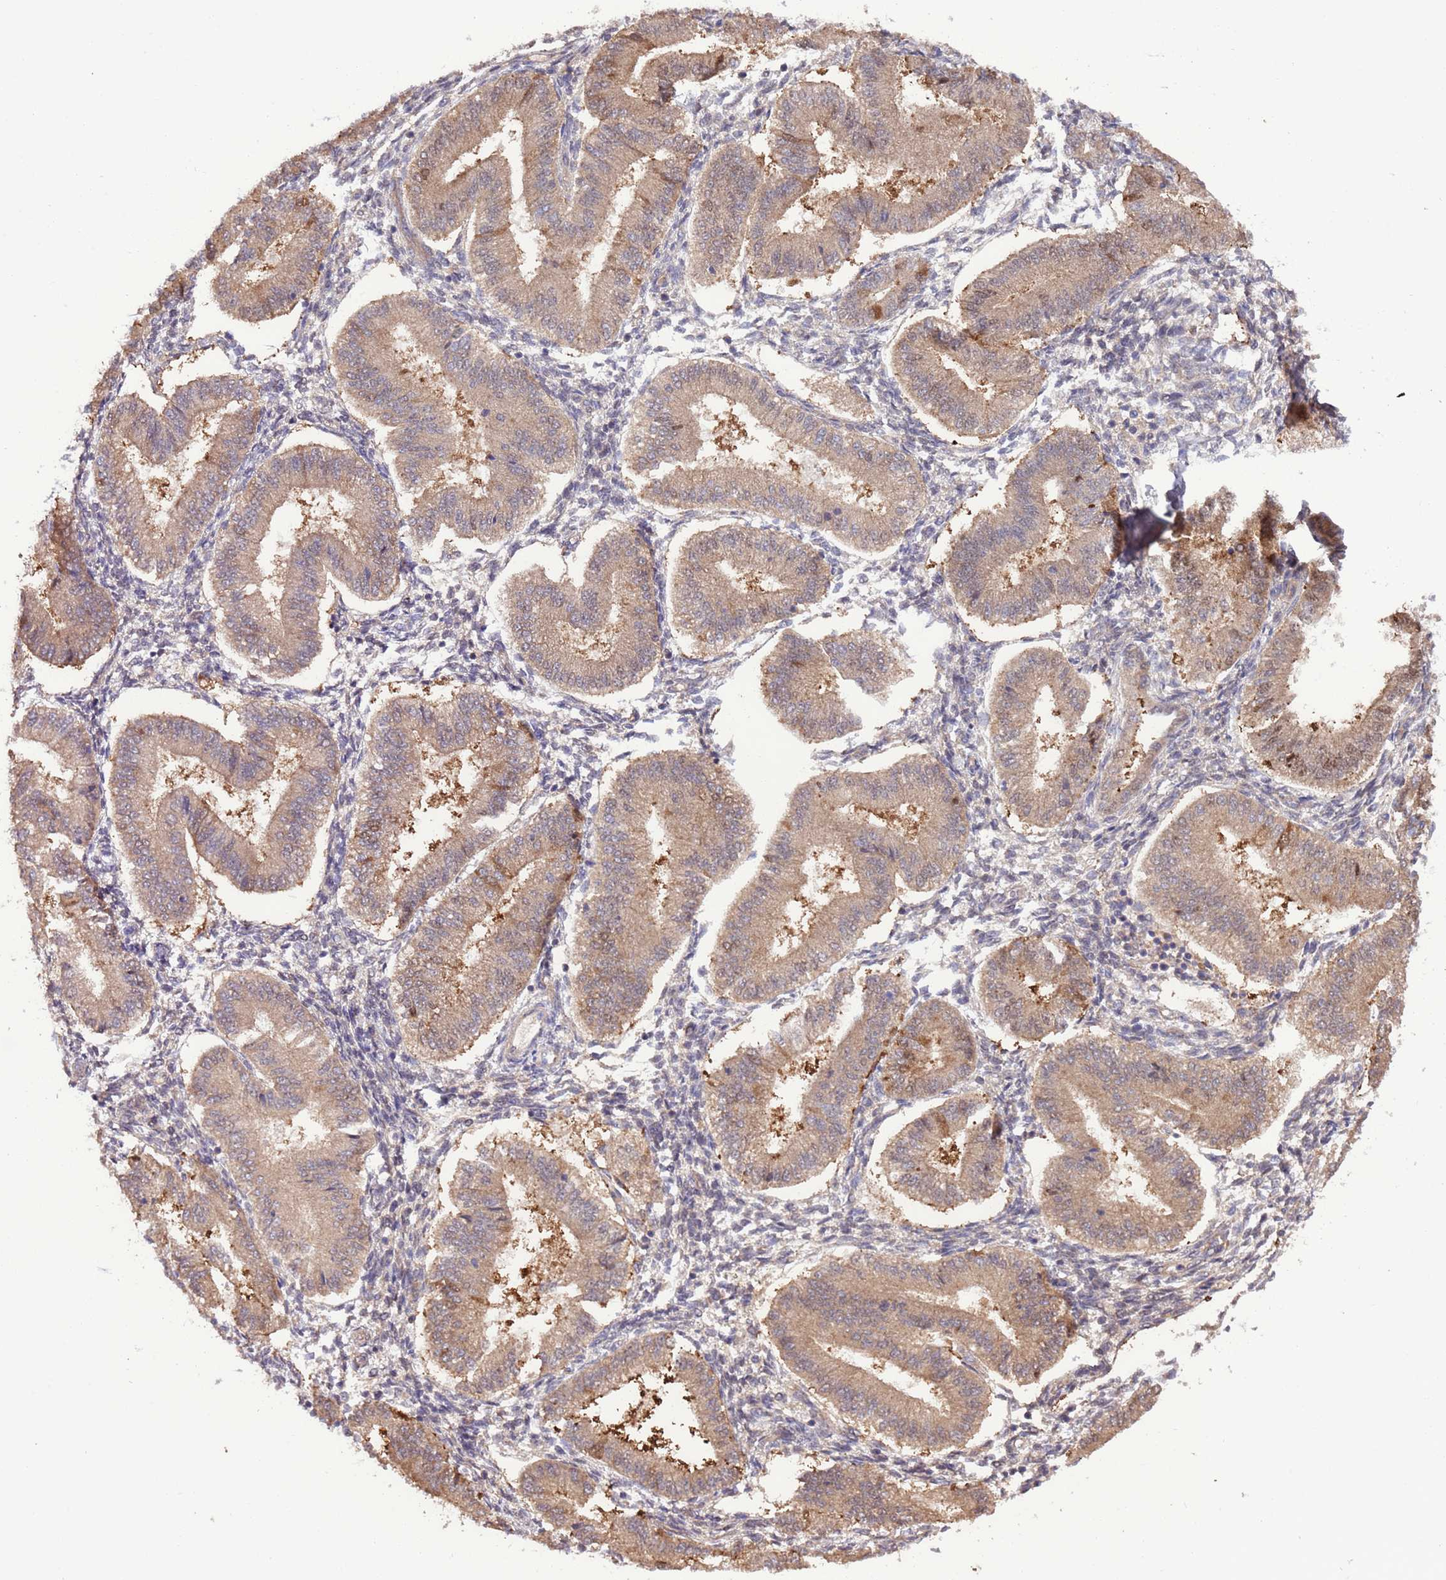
{"staining": {"intensity": "negative", "quantity": "none", "location": "none"}, "tissue": "endometrium", "cell_type": "Cells in endometrial stroma", "image_type": "normal", "snomed": [{"axis": "morphology", "description": "Normal tissue, NOS"}, {"axis": "topography", "description": "Endometrium"}], "caption": "This is an immunohistochemistry histopathology image of benign human endometrium. There is no expression in cells in endometrial stroma.", "gene": "PRR32", "patient": {"sex": "female", "age": 39}}